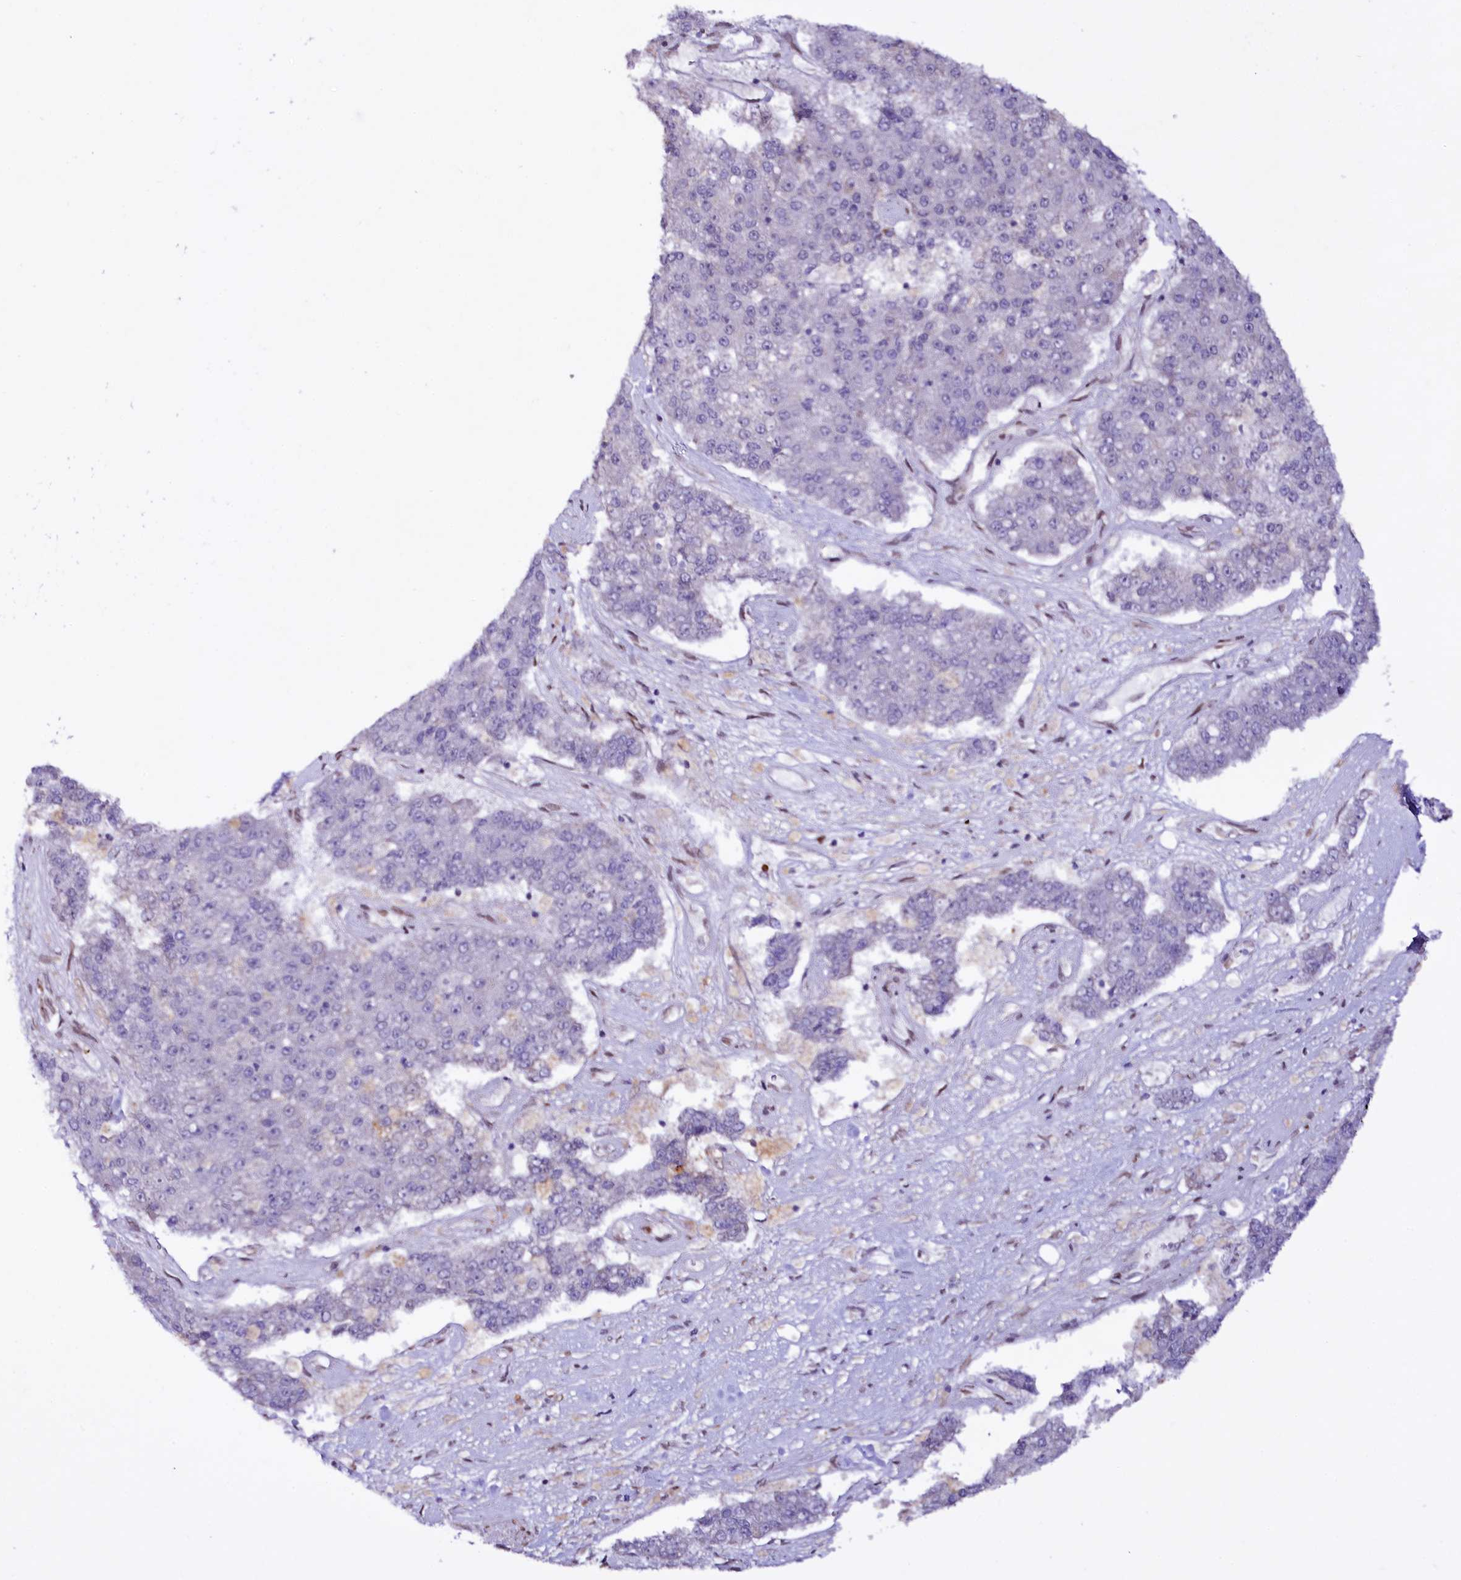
{"staining": {"intensity": "negative", "quantity": "none", "location": "none"}, "tissue": "pancreatic cancer", "cell_type": "Tumor cells", "image_type": "cancer", "snomed": [{"axis": "morphology", "description": "Adenocarcinoma, NOS"}, {"axis": "topography", "description": "Pancreas"}], "caption": "IHC of human pancreatic cancer reveals no expression in tumor cells. (Stains: DAB IHC with hematoxylin counter stain, Microscopy: brightfield microscopy at high magnification).", "gene": "ZNF226", "patient": {"sex": "male", "age": 50}}